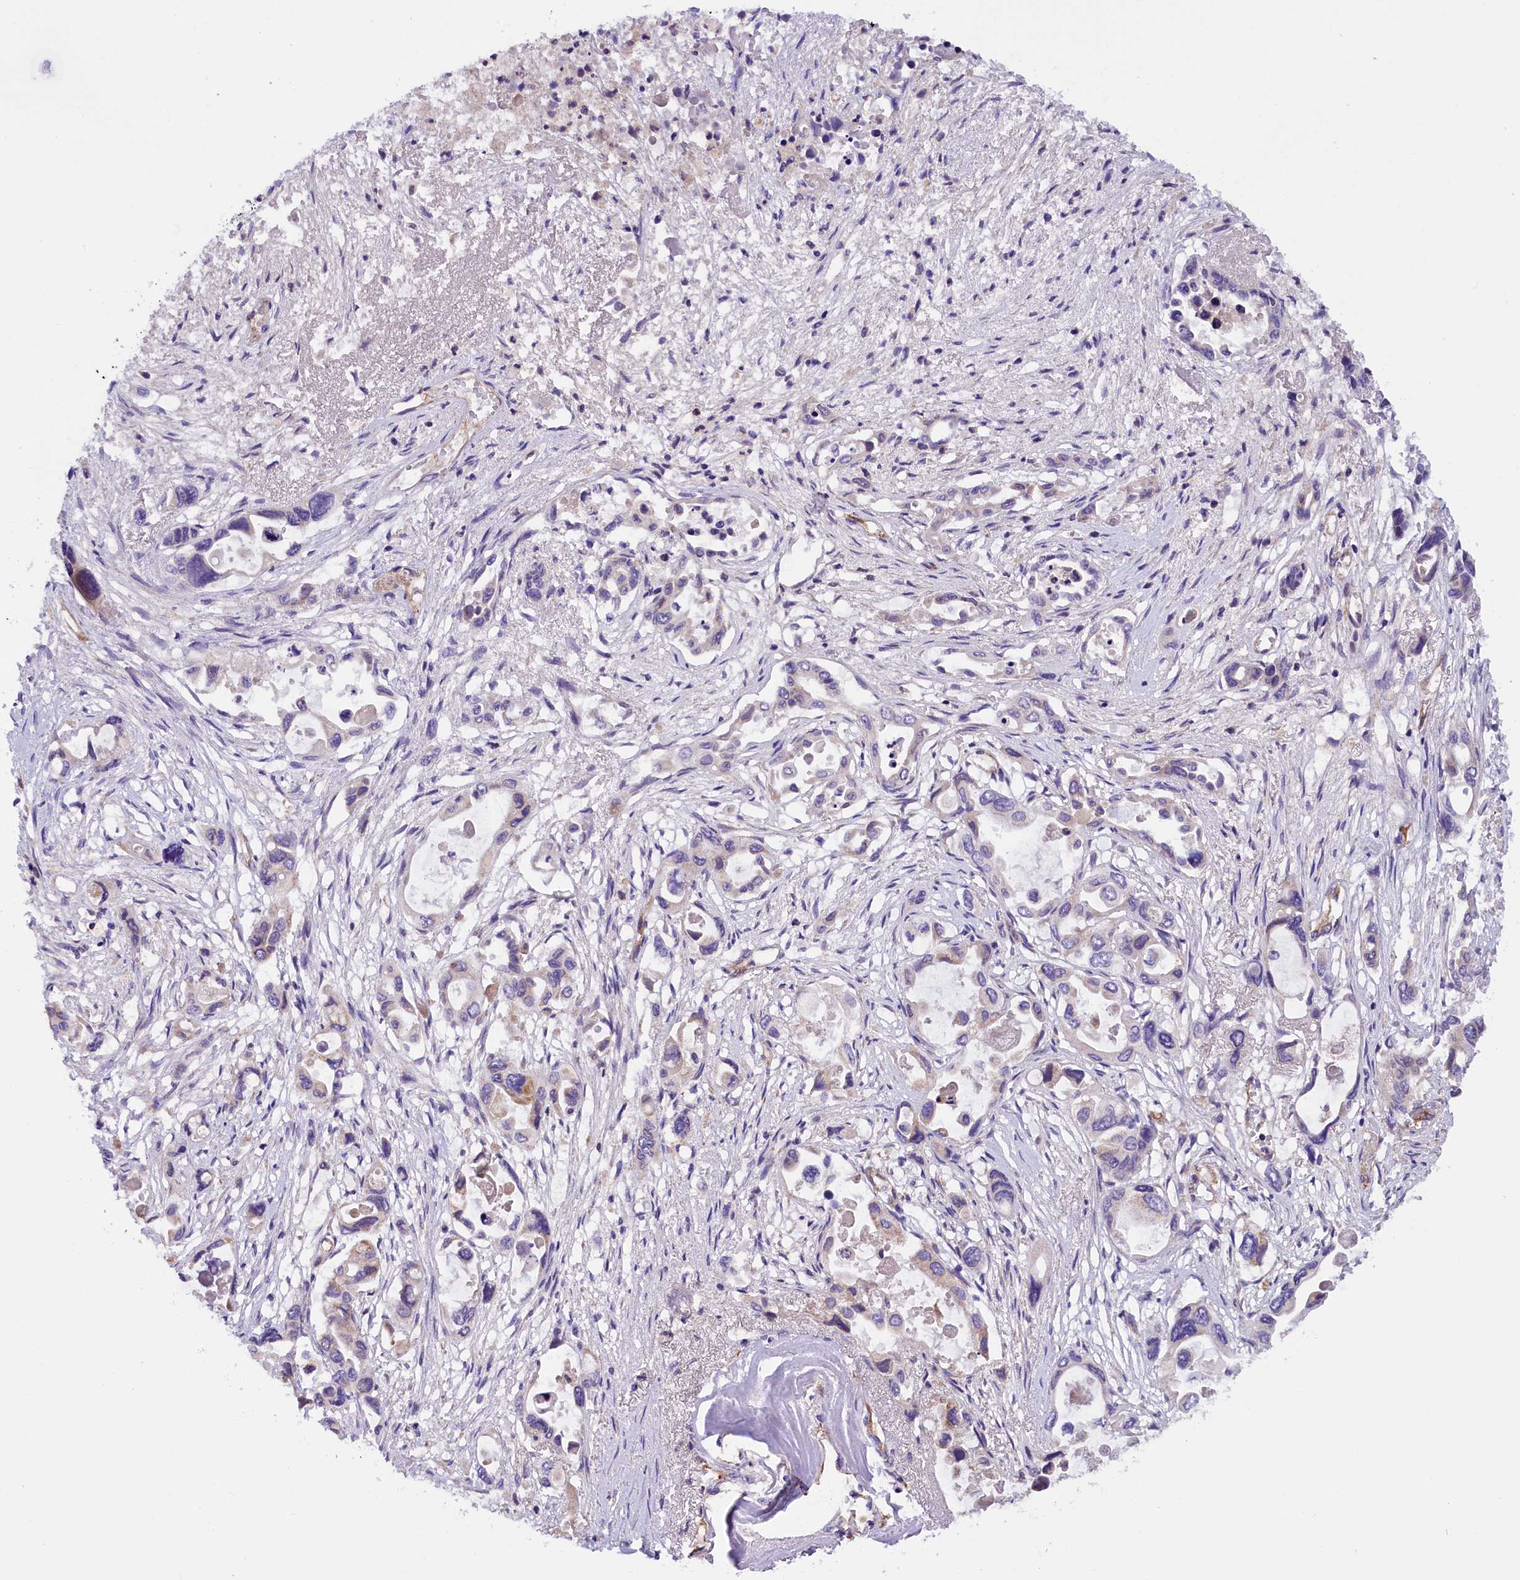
{"staining": {"intensity": "negative", "quantity": "none", "location": "none"}, "tissue": "pancreatic cancer", "cell_type": "Tumor cells", "image_type": "cancer", "snomed": [{"axis": "morphology", "description": "Adenocarcinoma, NOS"}, {"axis": "topography", "description": "Pancreas"}], "caption": "Tumor cells show no significant protein expression in pancreatic cancer.", "gene": "DNAJB9", "patient": {"sex": "male", "age": 92}}